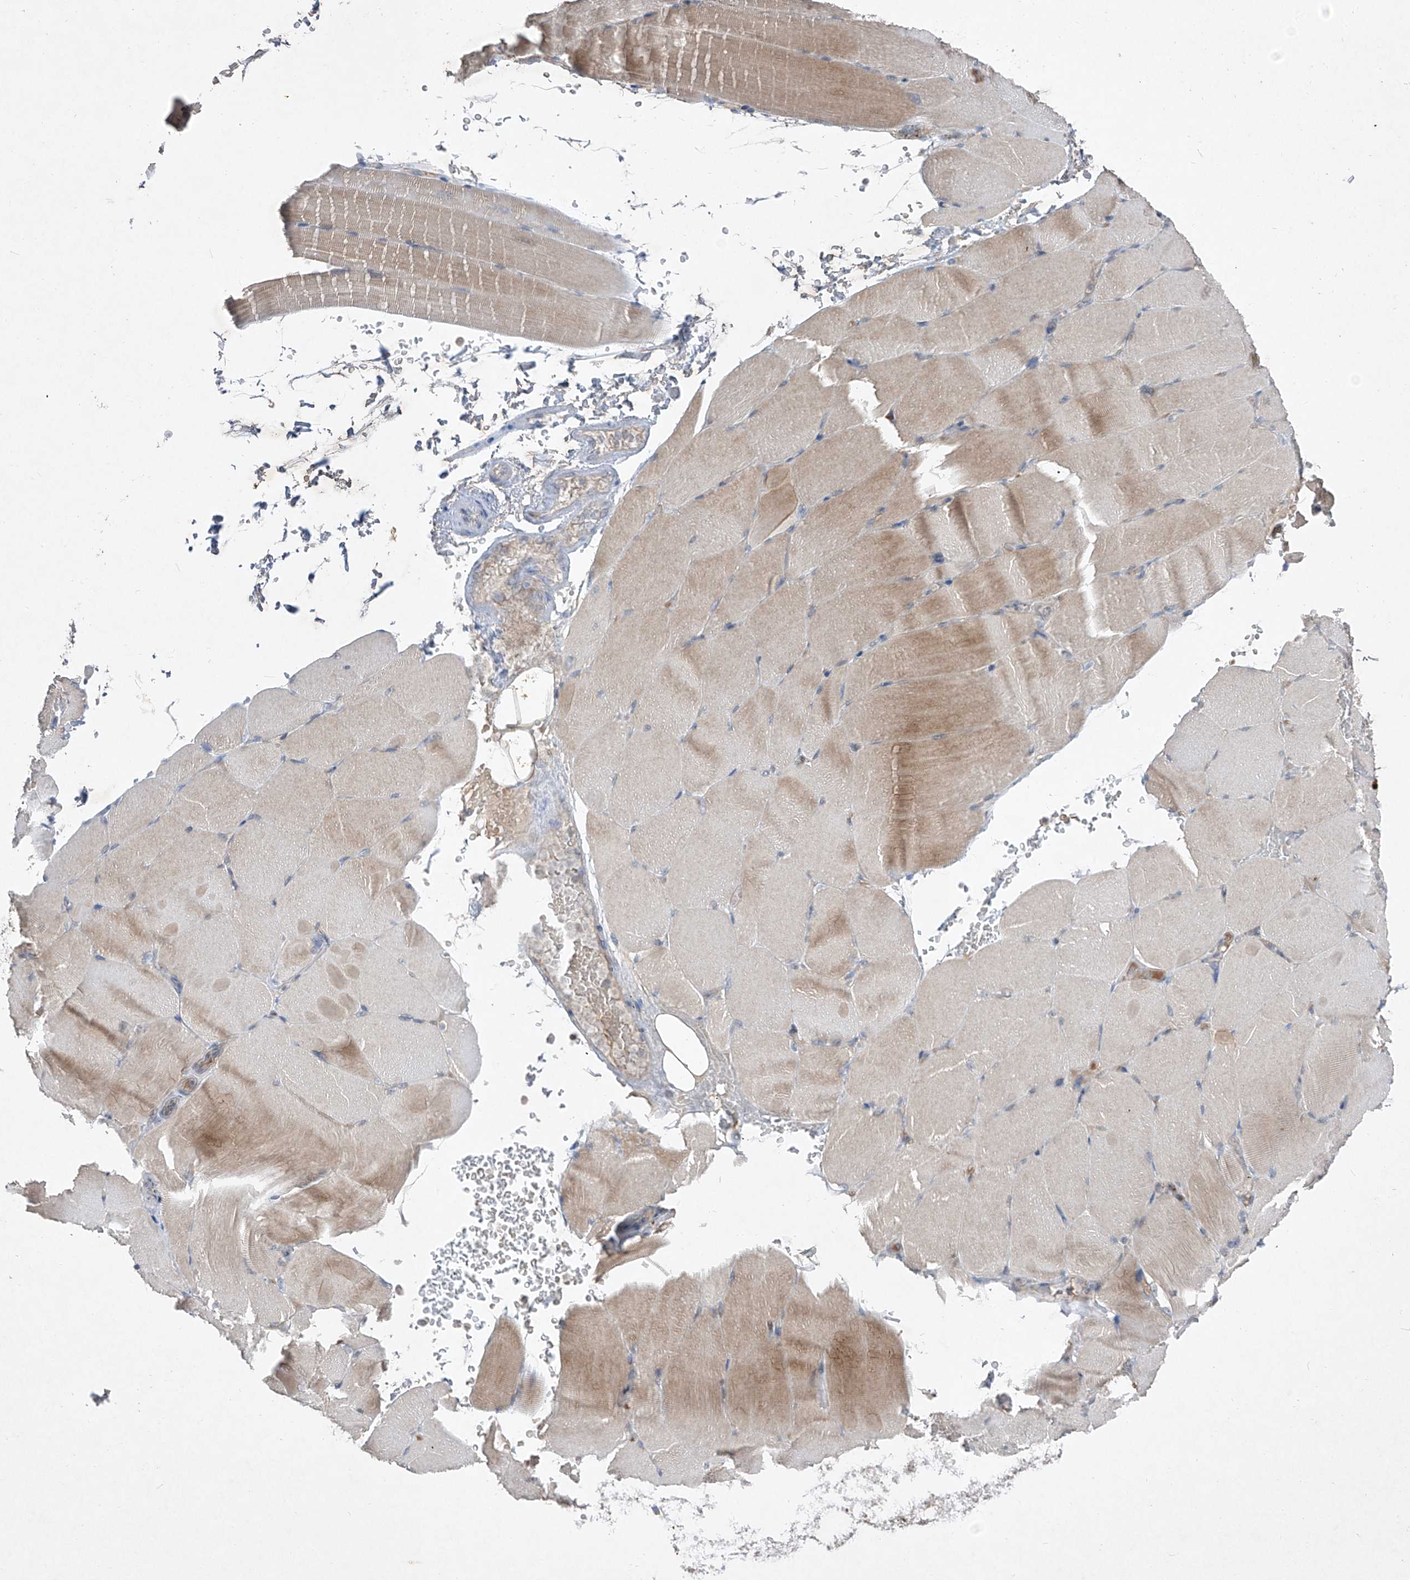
{"staining": {"intensity": "moderate", "quantity": "<25%", "location": "cytoplasmic/membranous"}, "tissue": "skeletal muscle", "cell_type": "Myocytes", "image_type": "normal", "snomed": [{"axis": "morphology", "description": "Normal tissue, NOS"}, {"axis": "topography", "description": "Skeletal muscle"}, {"axis": "topography", "description": "Parathyroid gland"}], "caption": "Moderate cytoplasmic/membranous staining is identified in approximately <25% of myocytes in normal skeletal muscle.", "gene": "FAM135A", "patient": {"sex": "female", "age": 37}}